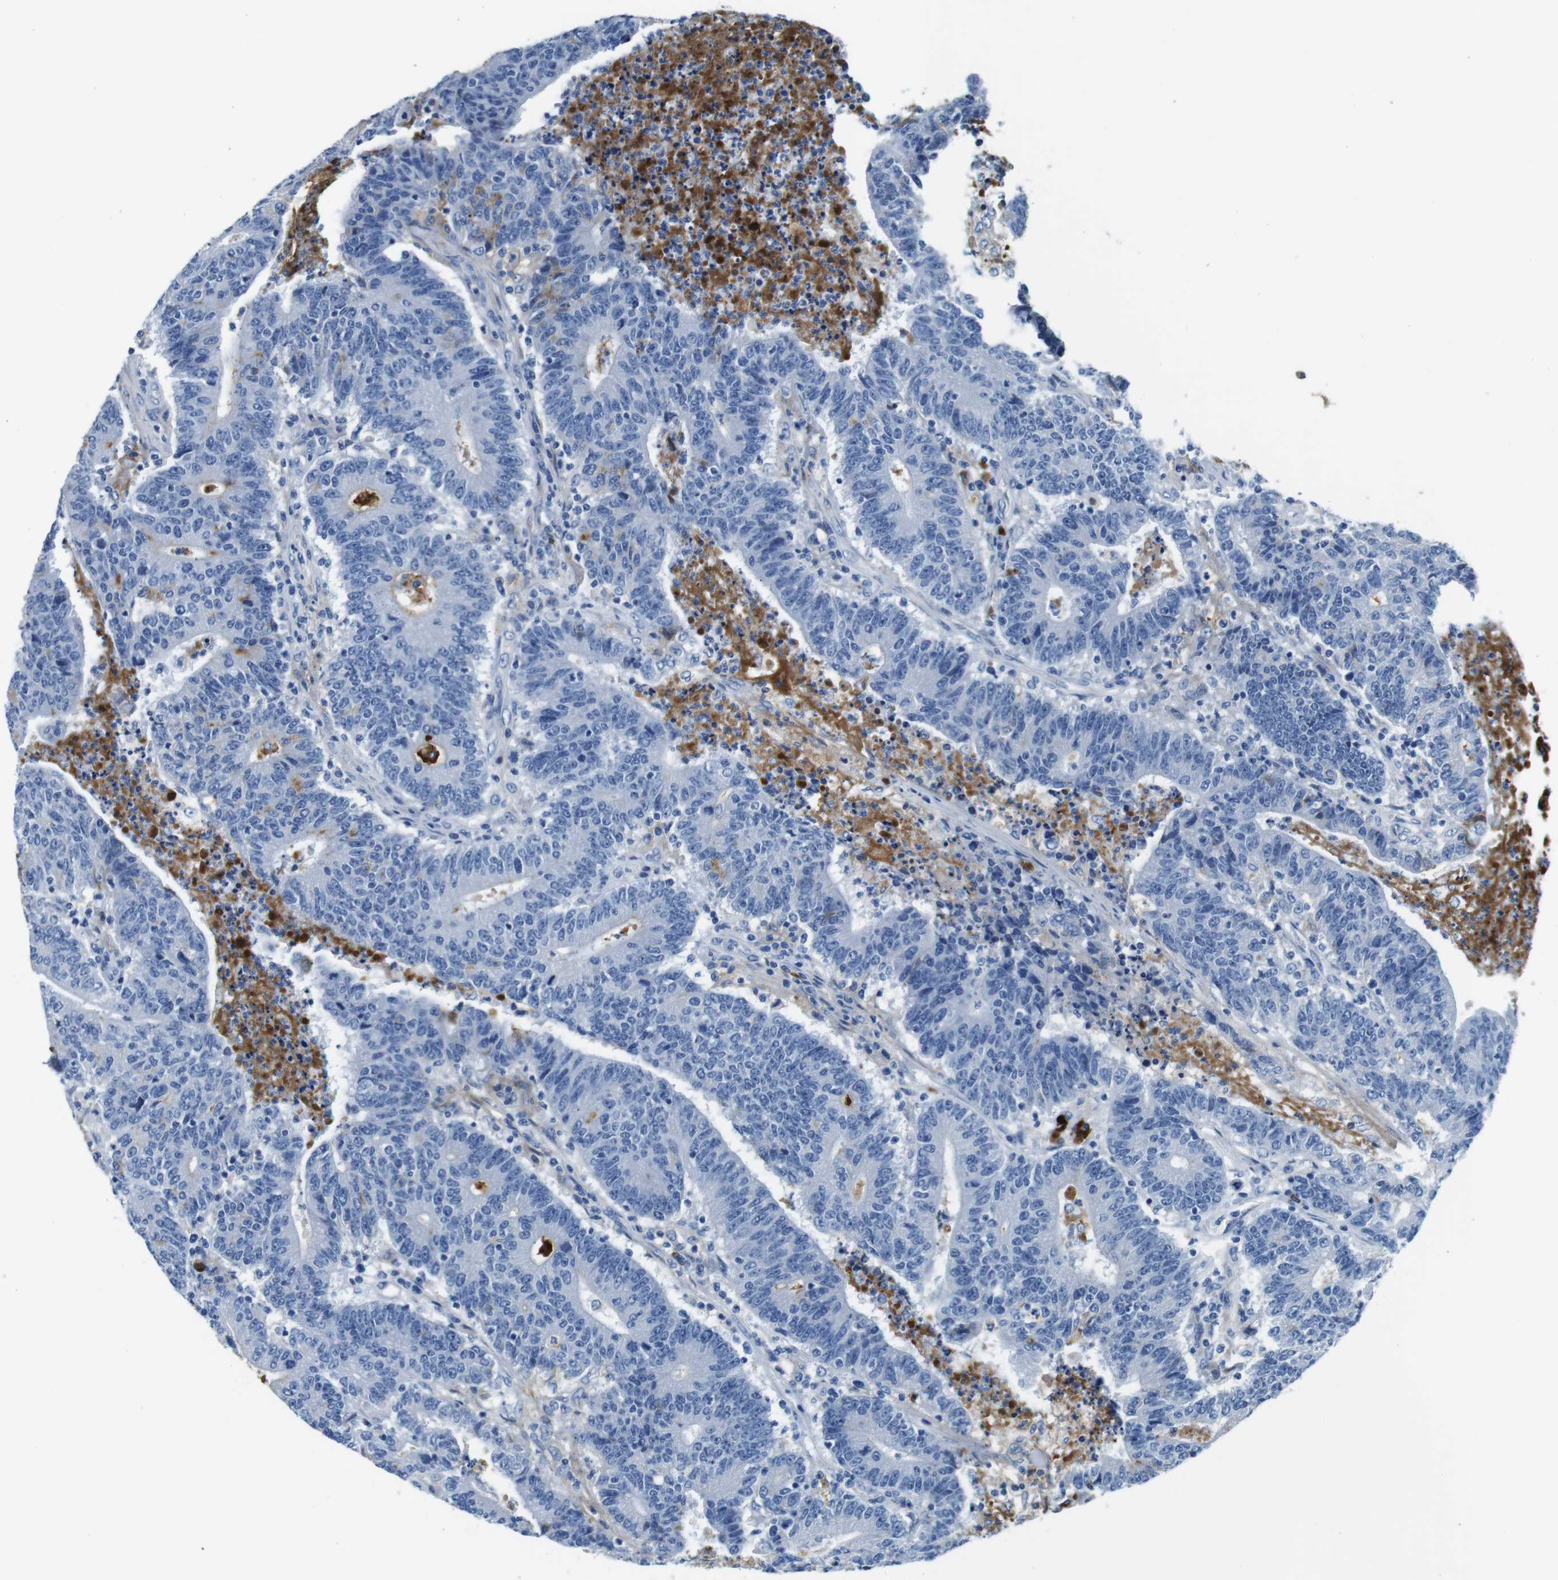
{"staining": {"intensity": "negative", "quantity": "none", "location": "none"}, "tissue": "colorectal cancer", "cell_type": "Tumor cells", "image_type": "cancer", "snomed": [{"axis": "morphology", "description": "Normal tissue, NOS"}, {"axis": "morphology", "description": "Adenocarcinoma, NOS"}, {"axis": "topography", "description": "Colon"}], "caption": "Tumor cells show no significant protein staining in adenocarcinoma (colorectal).", "gene": "IGKC", "patient": {"sex": "female", "age": 75}}